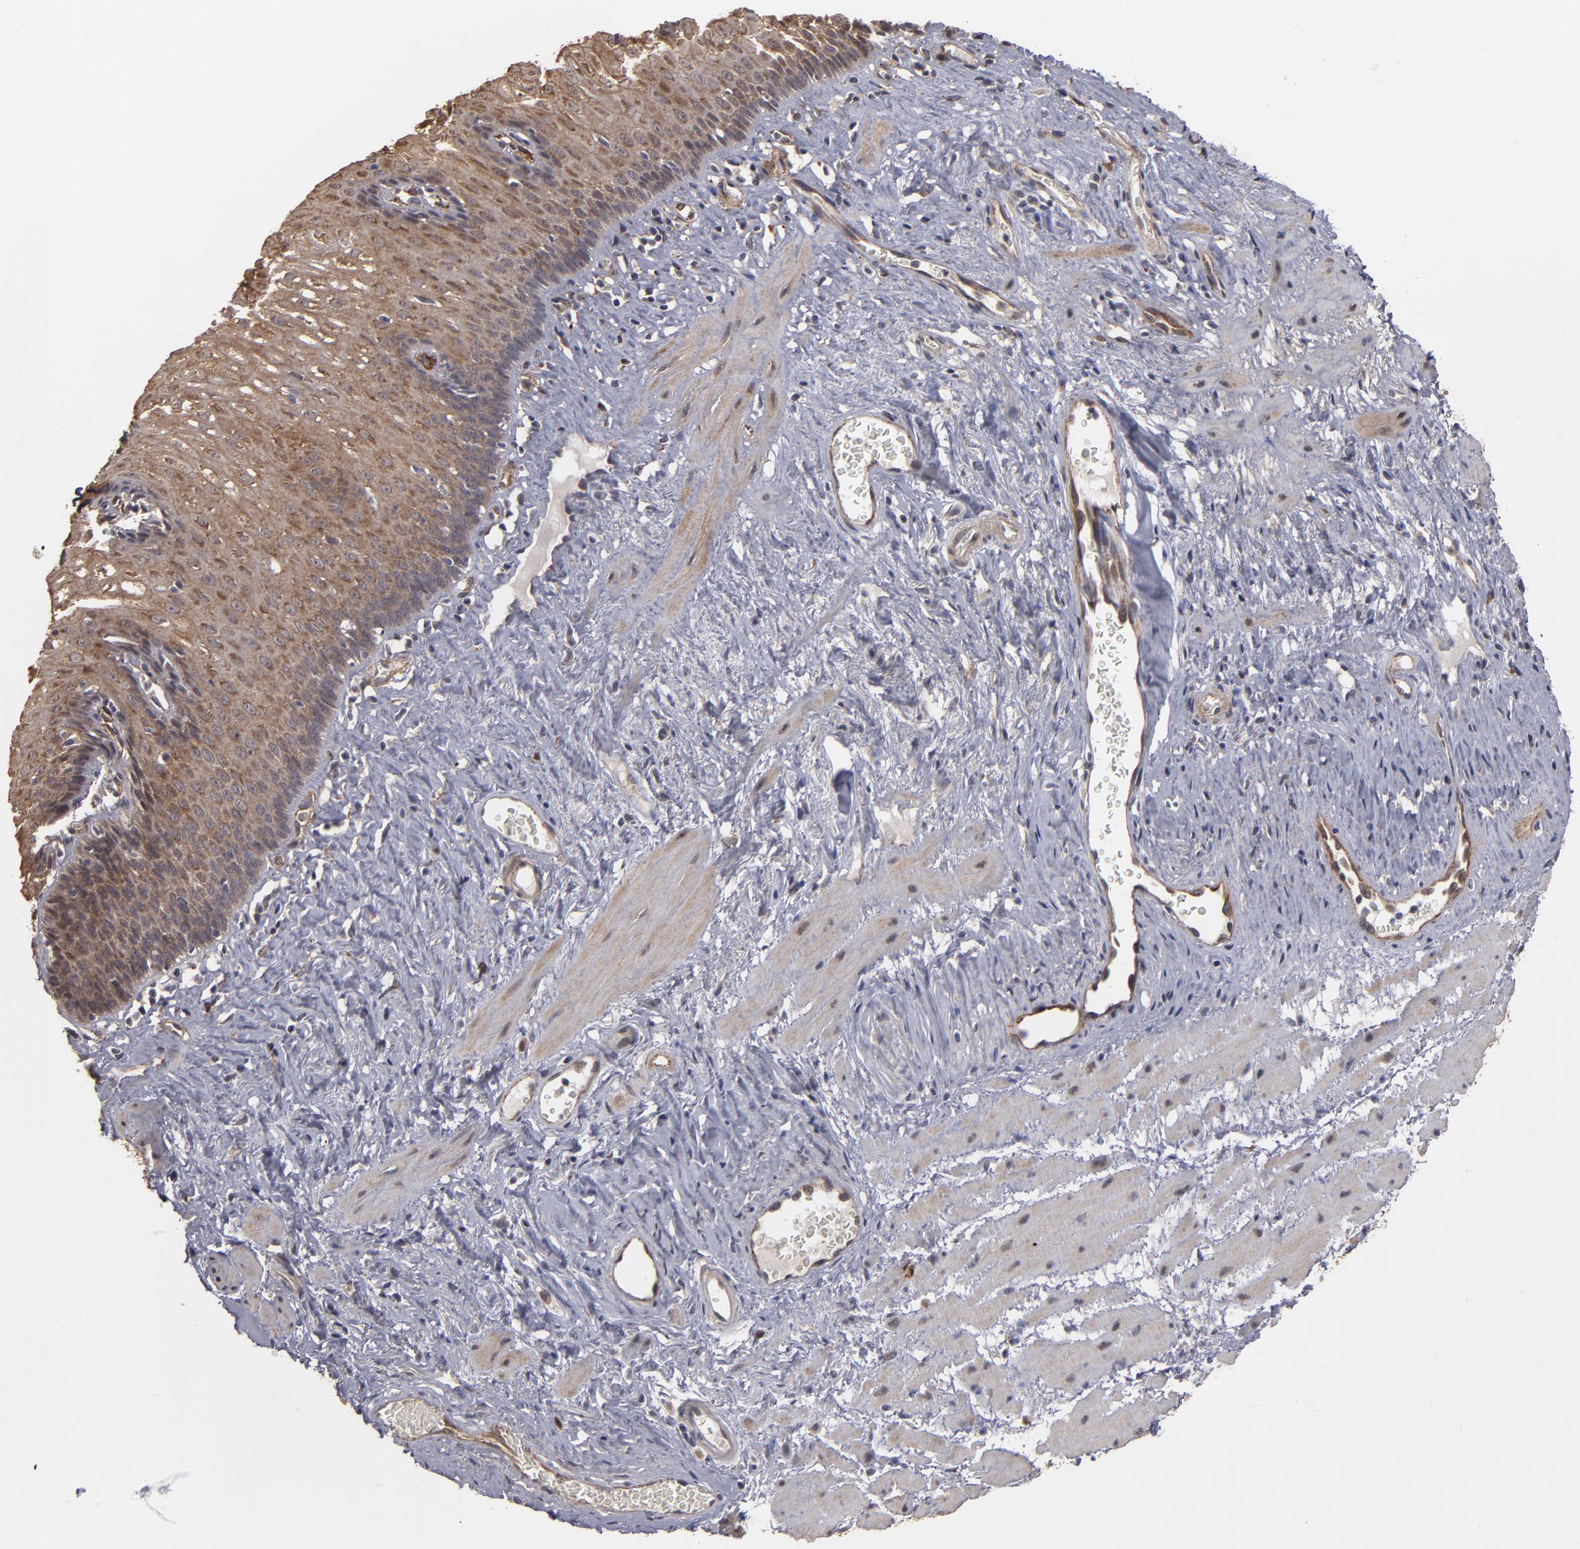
{"staining": {"intensity": "moderate", "quantity": ">75%", "location": "cytoplasmic/membranous"}, "tissue": "esophagus", "cell_type": "Squamous epithelial cells", "image_type": "normal", "snomed": [{"axis": "morphology", "description": "Normal tissue, NOS"}, {"axis": "topography", "description": "Esophagus"}], "caption": "Squamous epithelial cells demonstrate medium levels of moderate cytoplasmic/membranous positivity in about >75% of cells in benign esophagus. The staining was performed using DAB (3,3'-diaminobenzidine), with brown indicating positive protein expression. Nuclei are stained blue with hematoxylin.", "gene": "TJP1", "patient": {"sex": "female", "age": 70}}